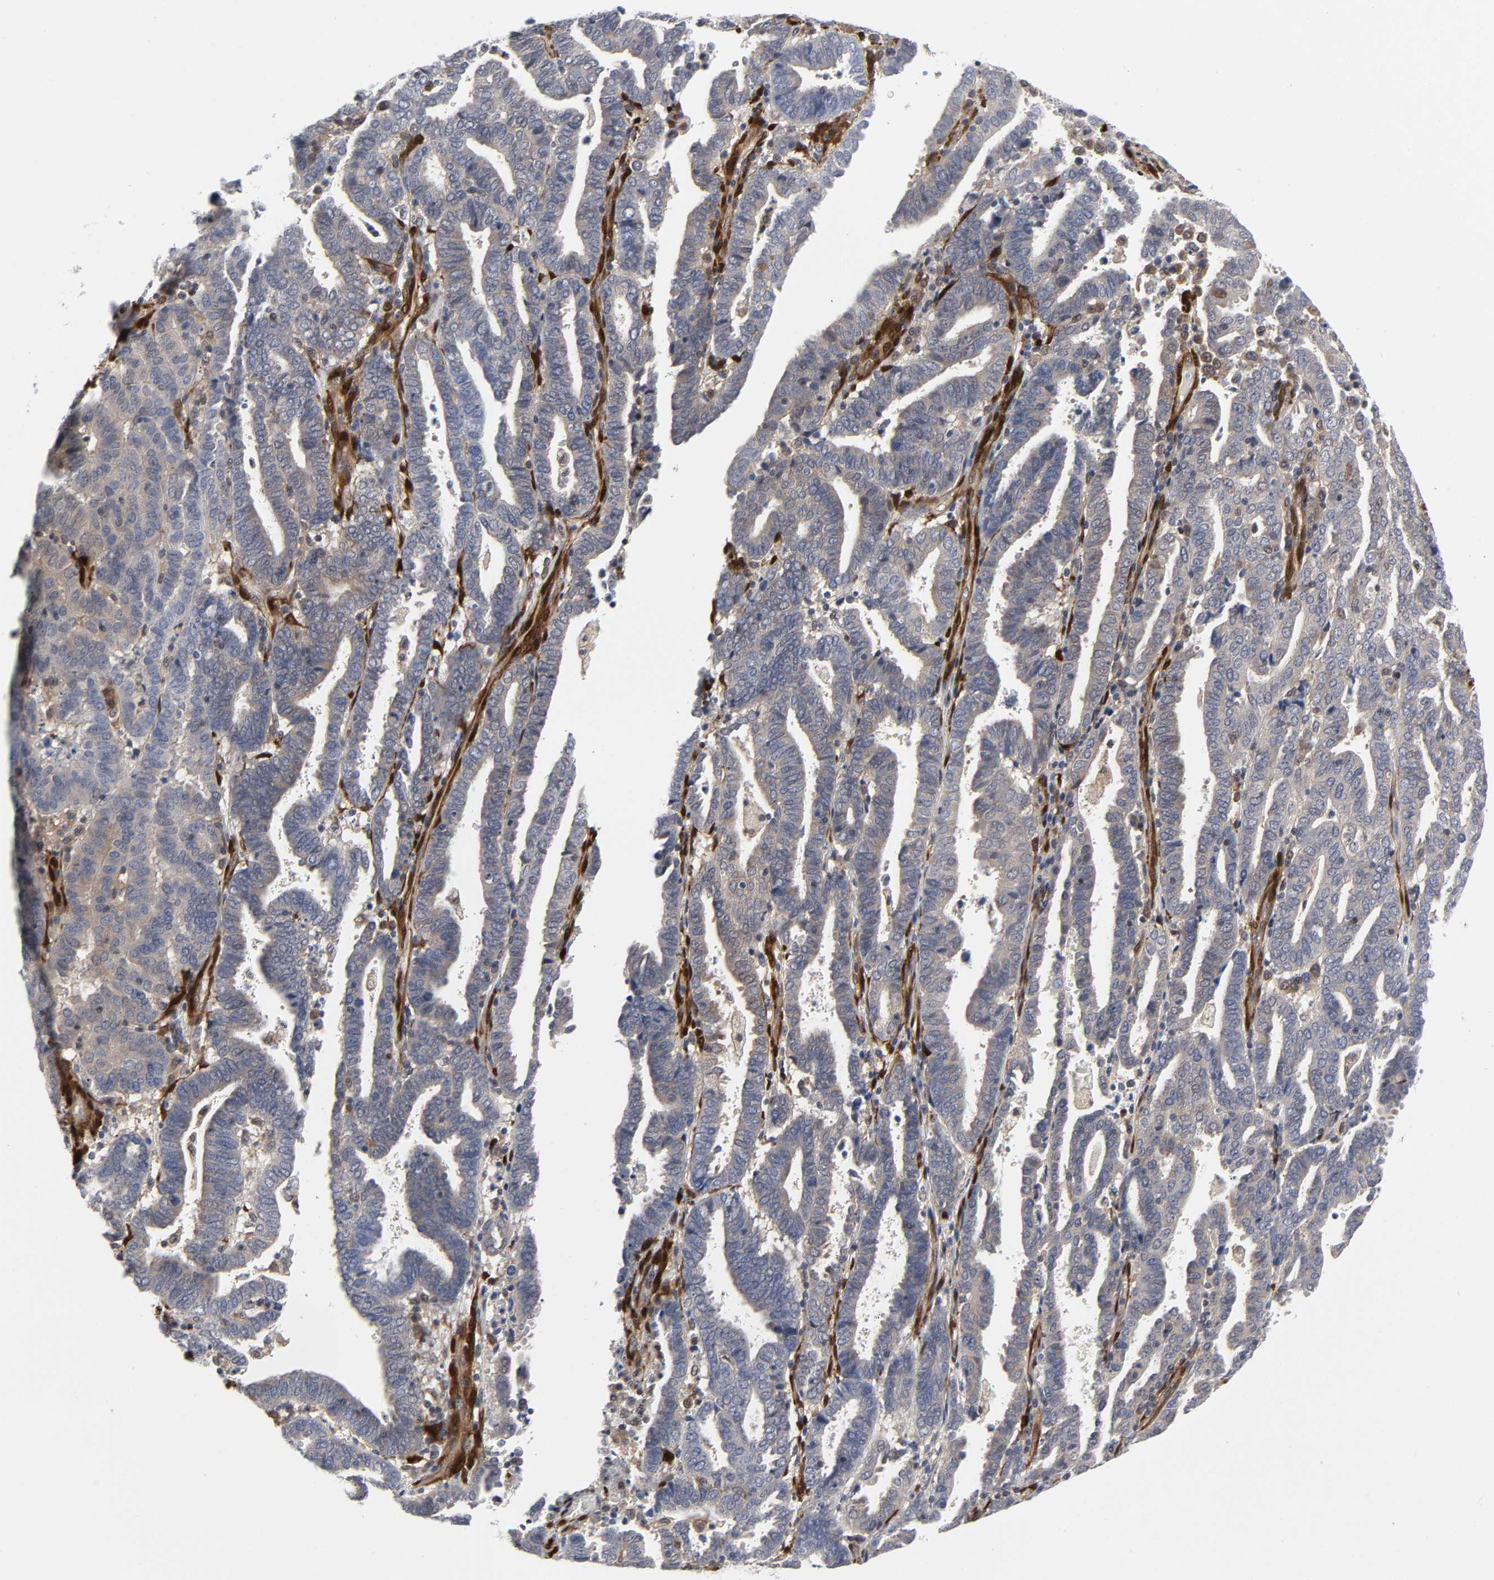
{"staining": {"intensity": "weak", "quantity": ">75%", "location": "cytoplasmic/membranous"}, "tissue": "endometrial cancer", "cell_type": "Tumor cells", "image_type": "cancer", "snomed": [{"axis": "morphology", "description": "Adenocarcinoma, NOS"}, {"axis": "topography", "description": "Uterus"}], "caption": "Endometrial cancer stained with a brown dye exhibits weak cytoplasmic/membranous positive positivity in approximately >75% of tumor cells.", "gene": "PTEN", "patient": {"sex": "female", "age": 83}}